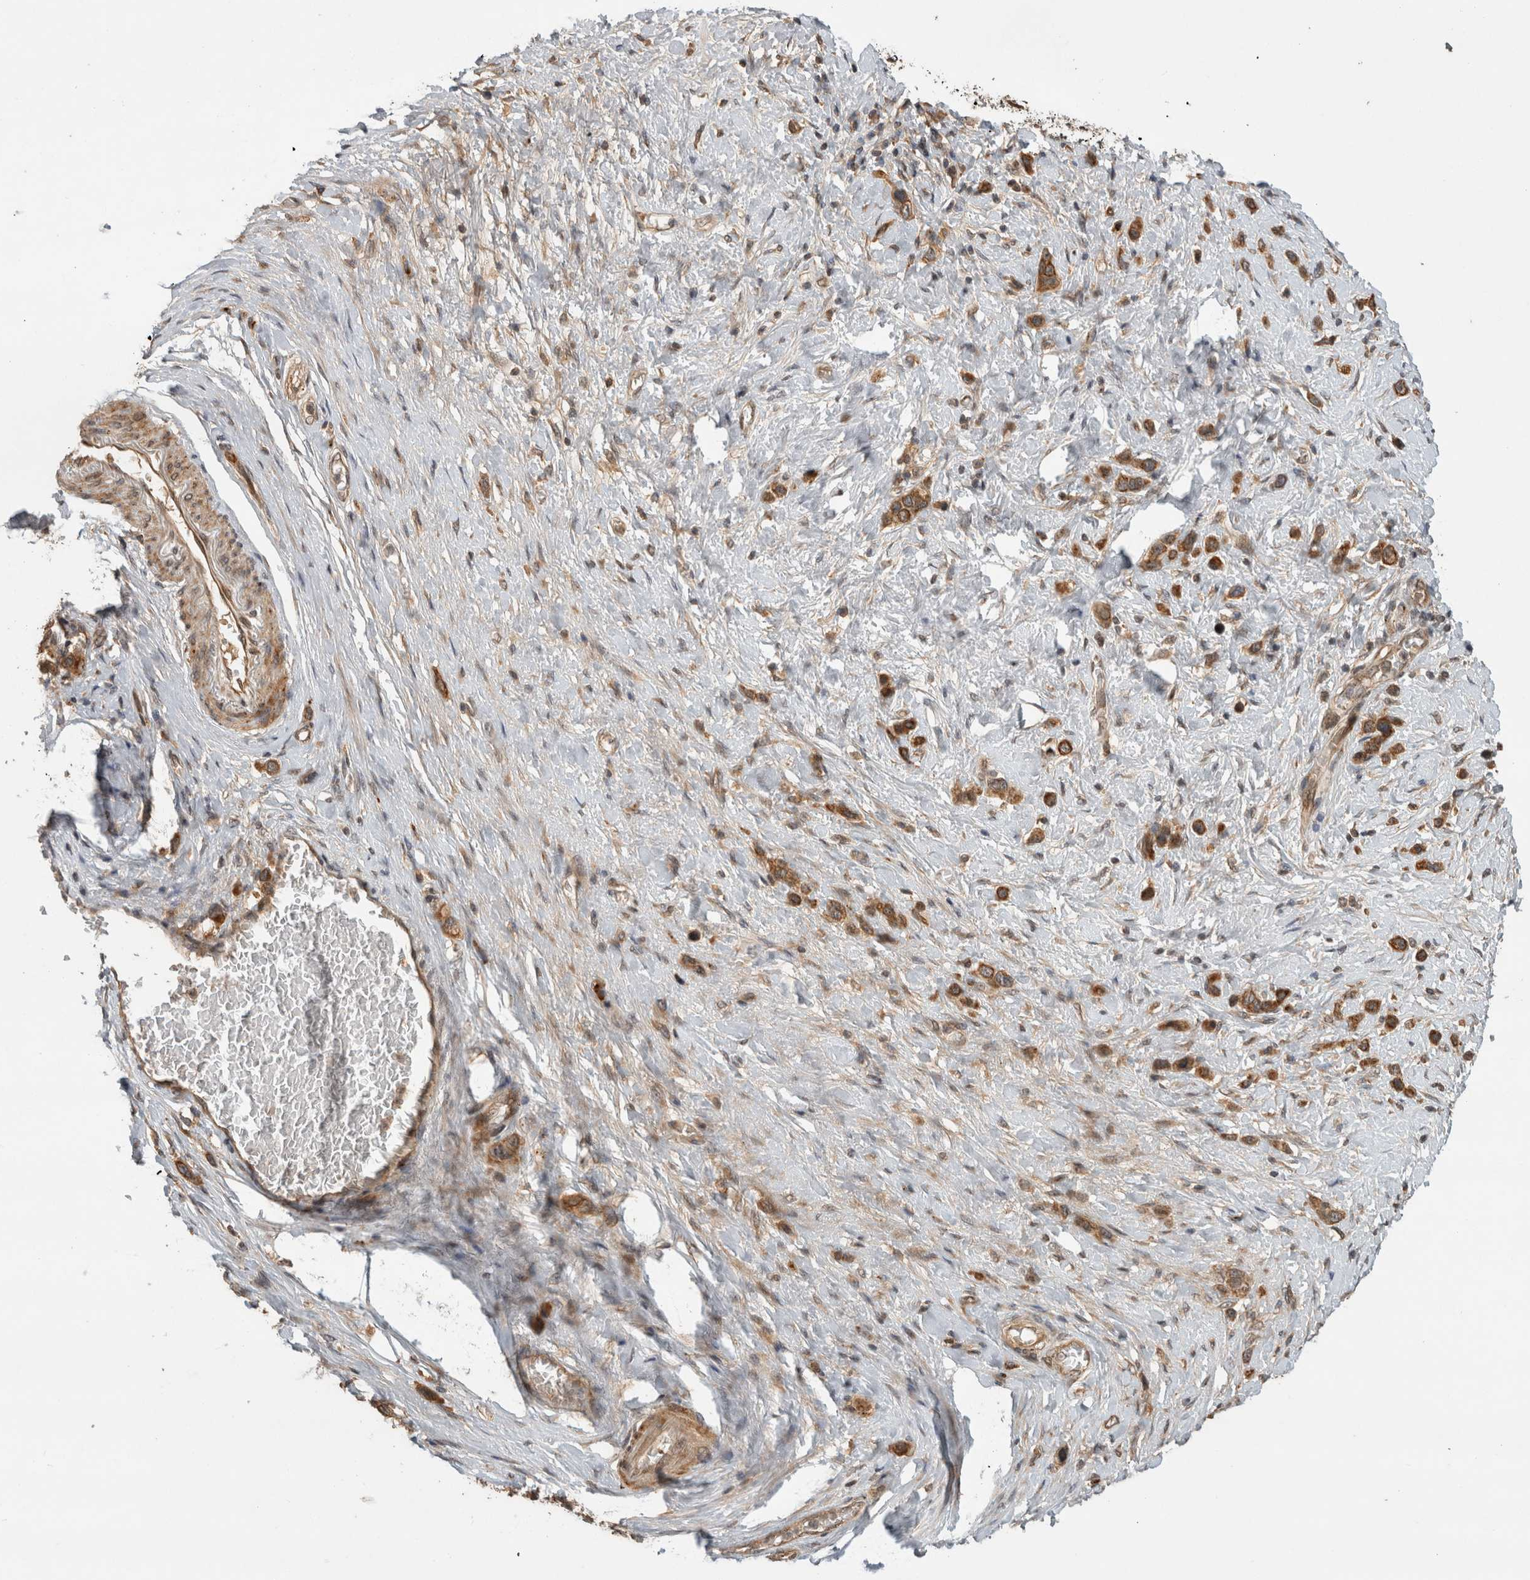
{"staining": {"intensity": "strong", "quantity": ">75%", "location": "cytoplasmic/membranous"}, "tissue": "stomach cancer", "cell_type": "Tumor cells", "image_type": "cancer", "snomed": [{"axis": "morphology", "description": "Adenocarcinoma, NOS"}, {"axis": "topography", "description": "Stomach"}], "caption": "Tumor cells show high levels of strong cytoplasmic/membranous staining in approximately >75% of cells in stomach cancer (adenocarcinoma). Nuclei are stained in blue.", "gene": "PITPNC1", "patient": {"sex": "female", "age": 65}}